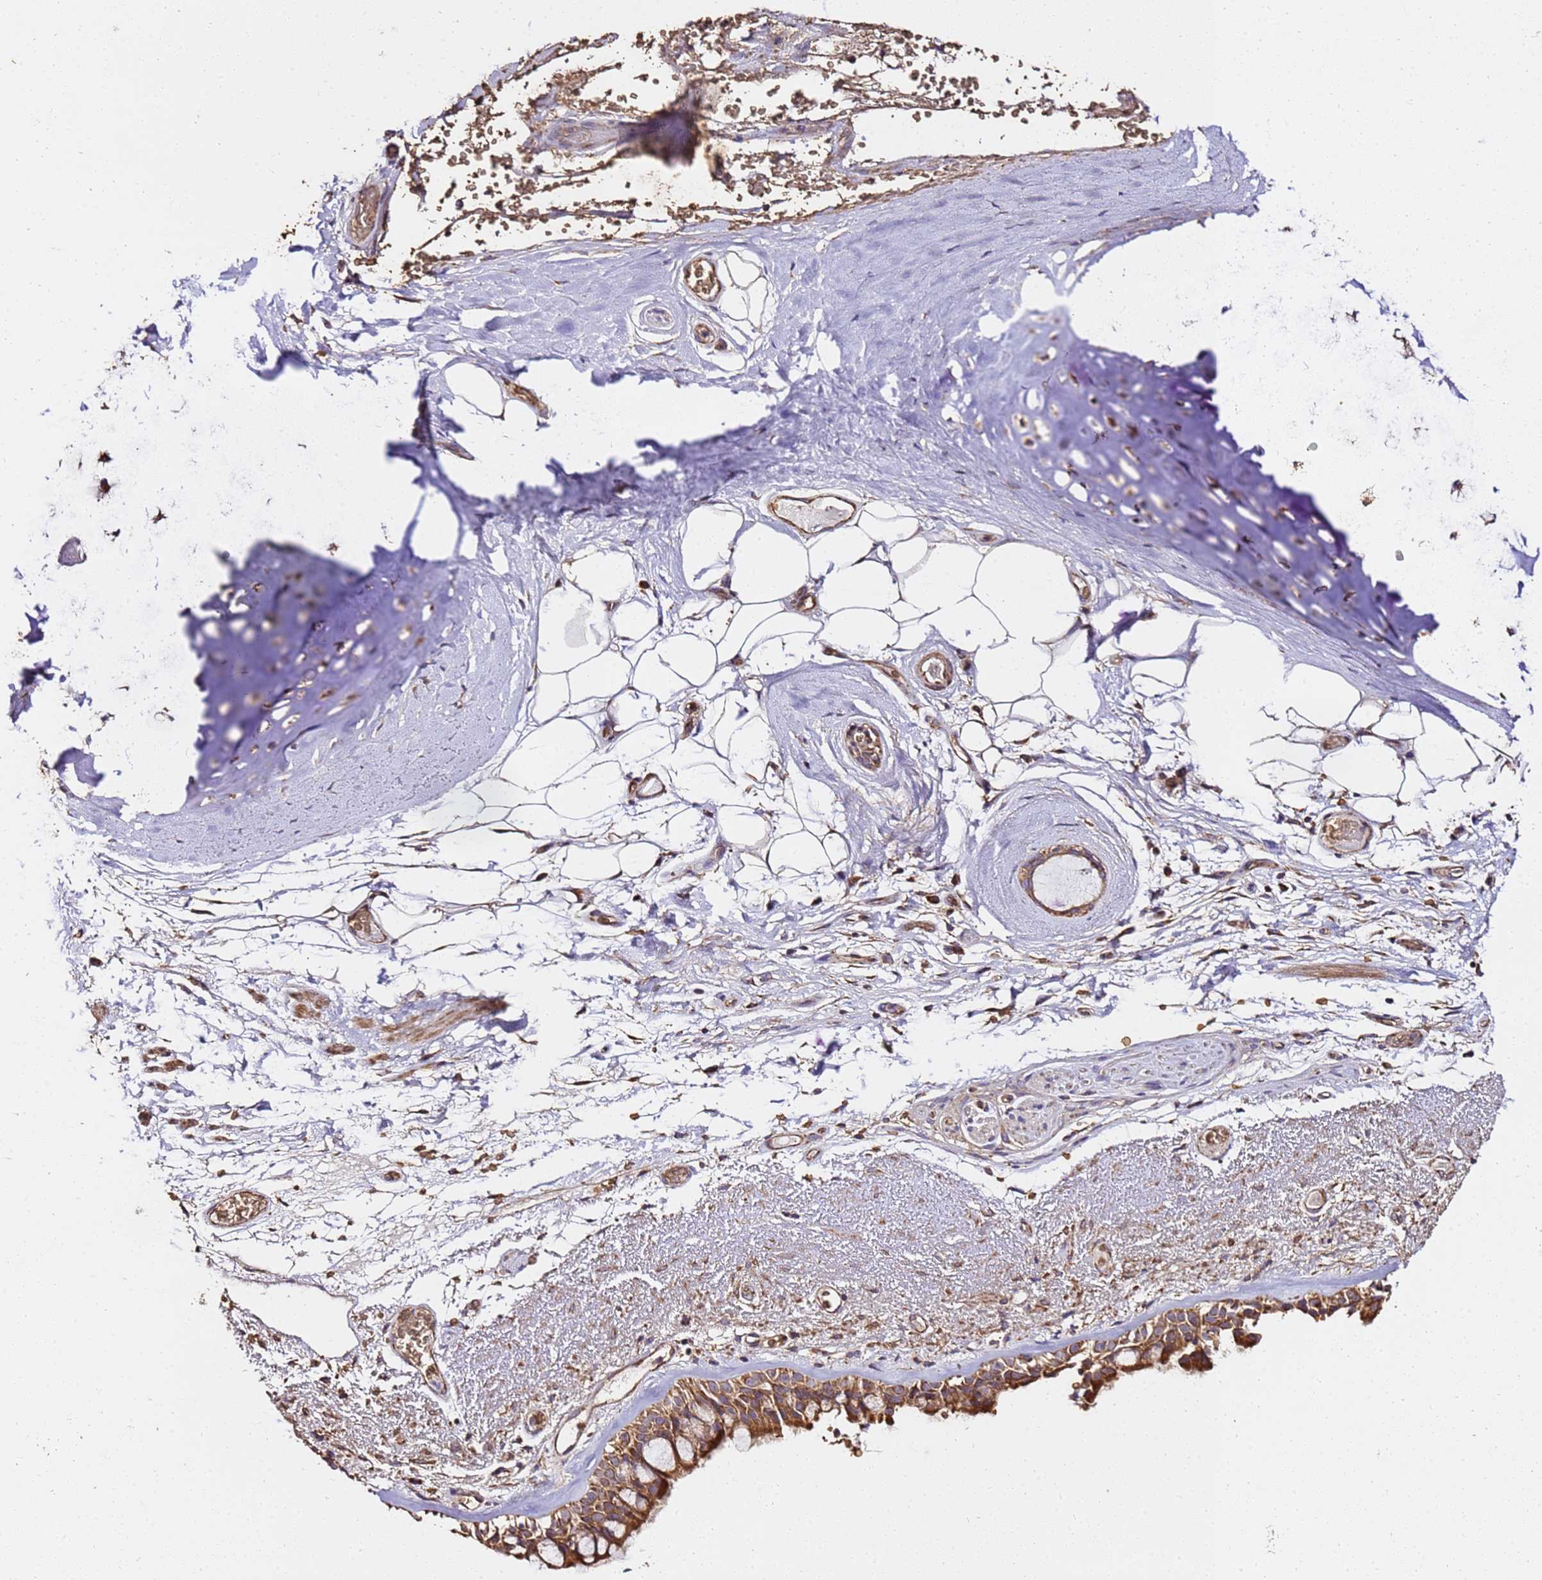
{"staining": {"intensity": "strong", "quantity": ">75%", "location": "cytoplasmic/membranous"}, "tissue": "bronchus", "cell_type": "Respiratory epithelial cells", "image_type": "normal", "snomed": [{"axis": "morphology", "description": "Normal tissue, NOS"}, {"axis": "morphology", "description": "Squamous cell carcinoma, NOS"}, {"axis": "topography", "description": "Lymph node"}, {"axis": "topography", "description": "Bronchus"}, {"axis": "topography", "description": "Lung"}], "caption": "Strong cytoplasmic/membranous expression is appreciated in approximately >75% of respiratory epithelial cells in unremarkable bronchus. The staining was performed using DAB, with brown indicating positive protein expression. Nuclei are stained blue with hematoxylin.", "gene": "LRRIQ1", "patient": {"sex": "male", "age": 66}}